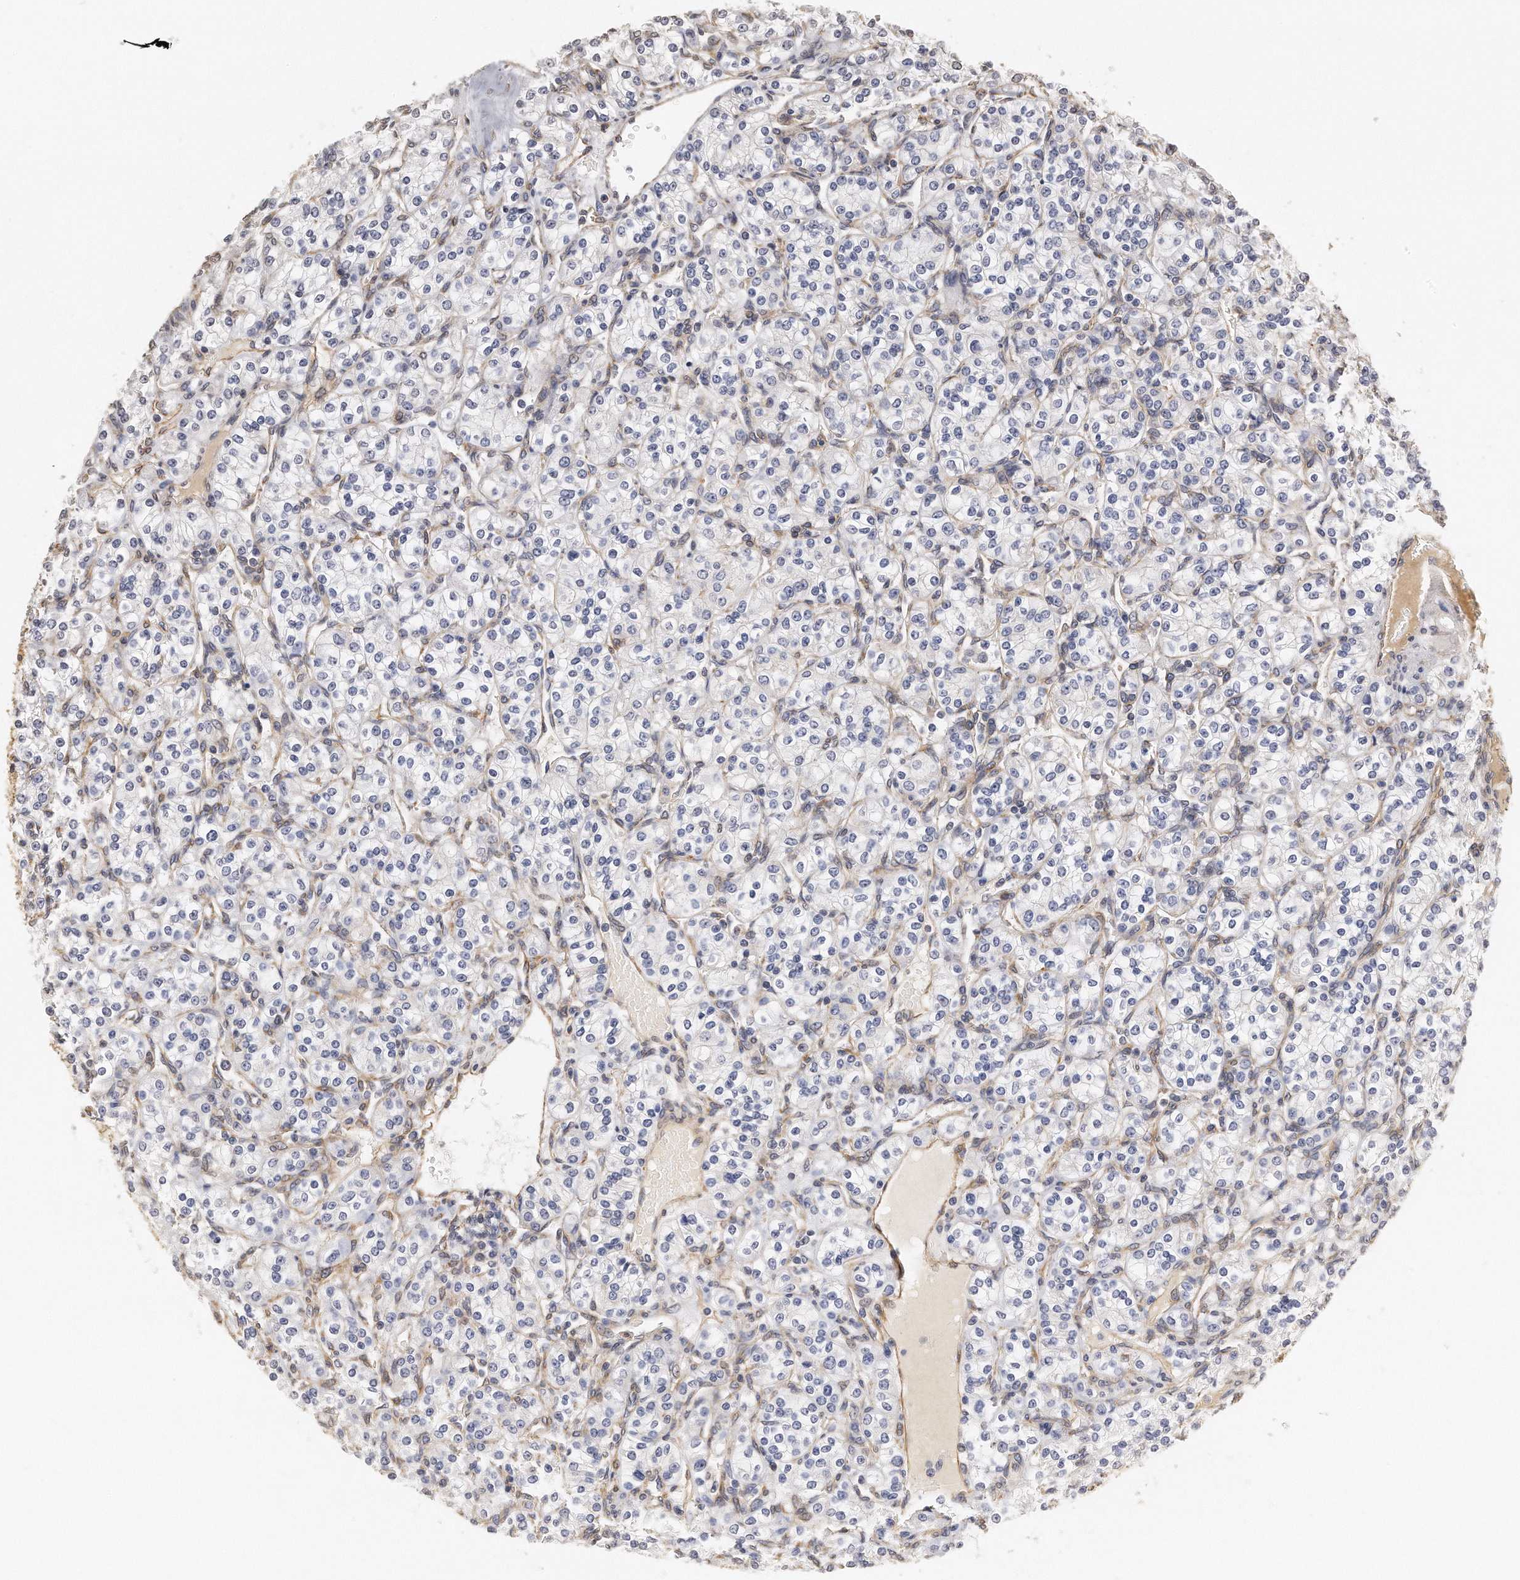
{"staining": {"intensity": "negative", "quantity": "none", "location": "none"}, "tissue": "renal cancer", "cell_type": "Tumor cells", "image_type": "cancer", "snomed": [{"axis": "morphology", "description": "Adenocarcinoma, NOS"}, {"axis": "topography", "description": "Kidney"}], "caption": "This micrograph is of renal cancer stained with immunohistochemistry to label a protein in brown with the nuclei are counter-stained blue. There is no staining in tumor cells. Brightfield microscopy of immunohistochemistry stained with DAB (3,3'-diaminobenzidine) (brown) and hematoxylin (blue), captured at high magnification.", "gene": "CHST7", "patient": {"sex": "male", "age": 77}}